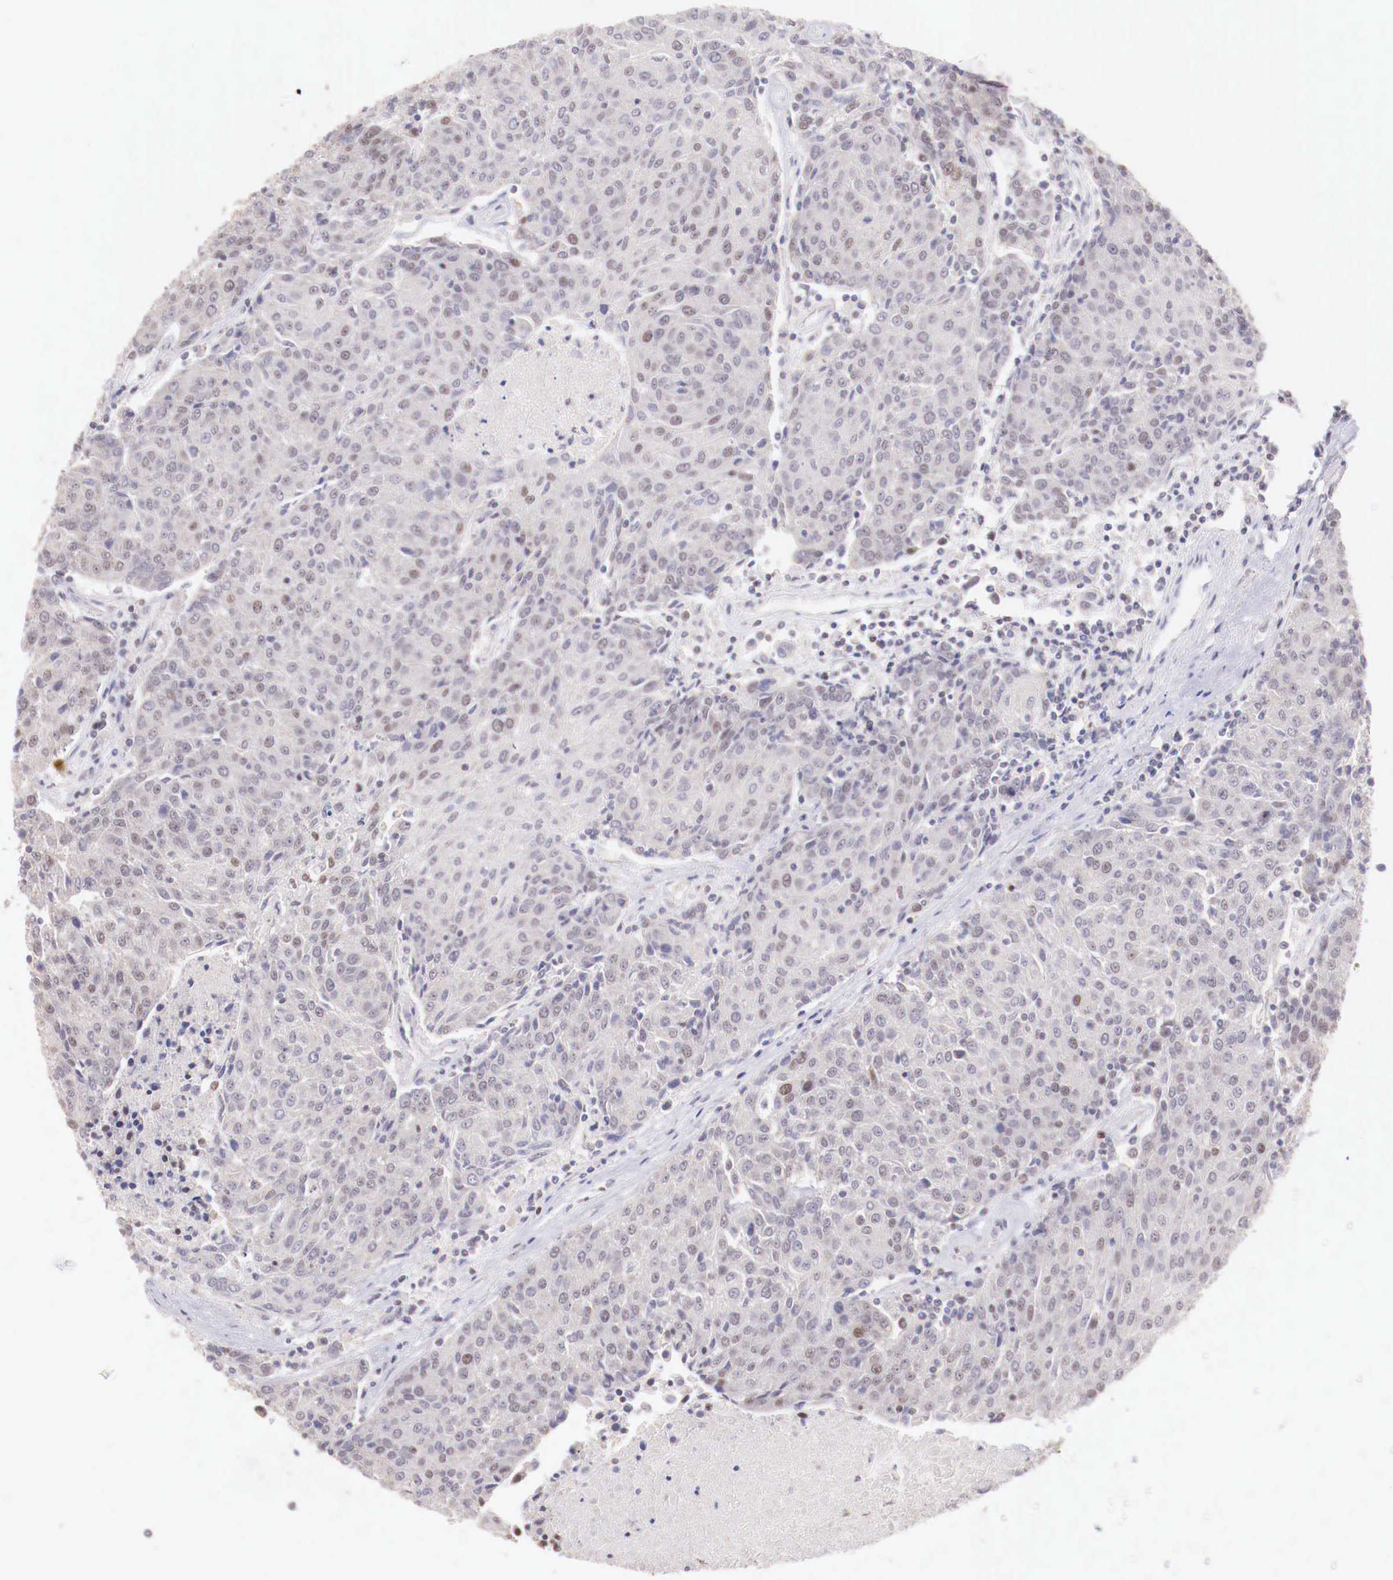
{"staining": {"intensity": "weak", "quantity": "<25%", "location": "nuclear"}, "tissue": "urothelial cancer", "cell_type": "Tumor cells", "image_type": "cancer", "snomed": [{"axis": "morphology", "description": "Urothelial carcinoma, High grade"}, {"axis": "topography", "description": "Urinary bladder"}], "caption": "Tumor cells are negative for protein expression in human urothelial carcinoma (high-grade).", "gene": "SP1", "patient": {"sex": "female", "age": 85}}